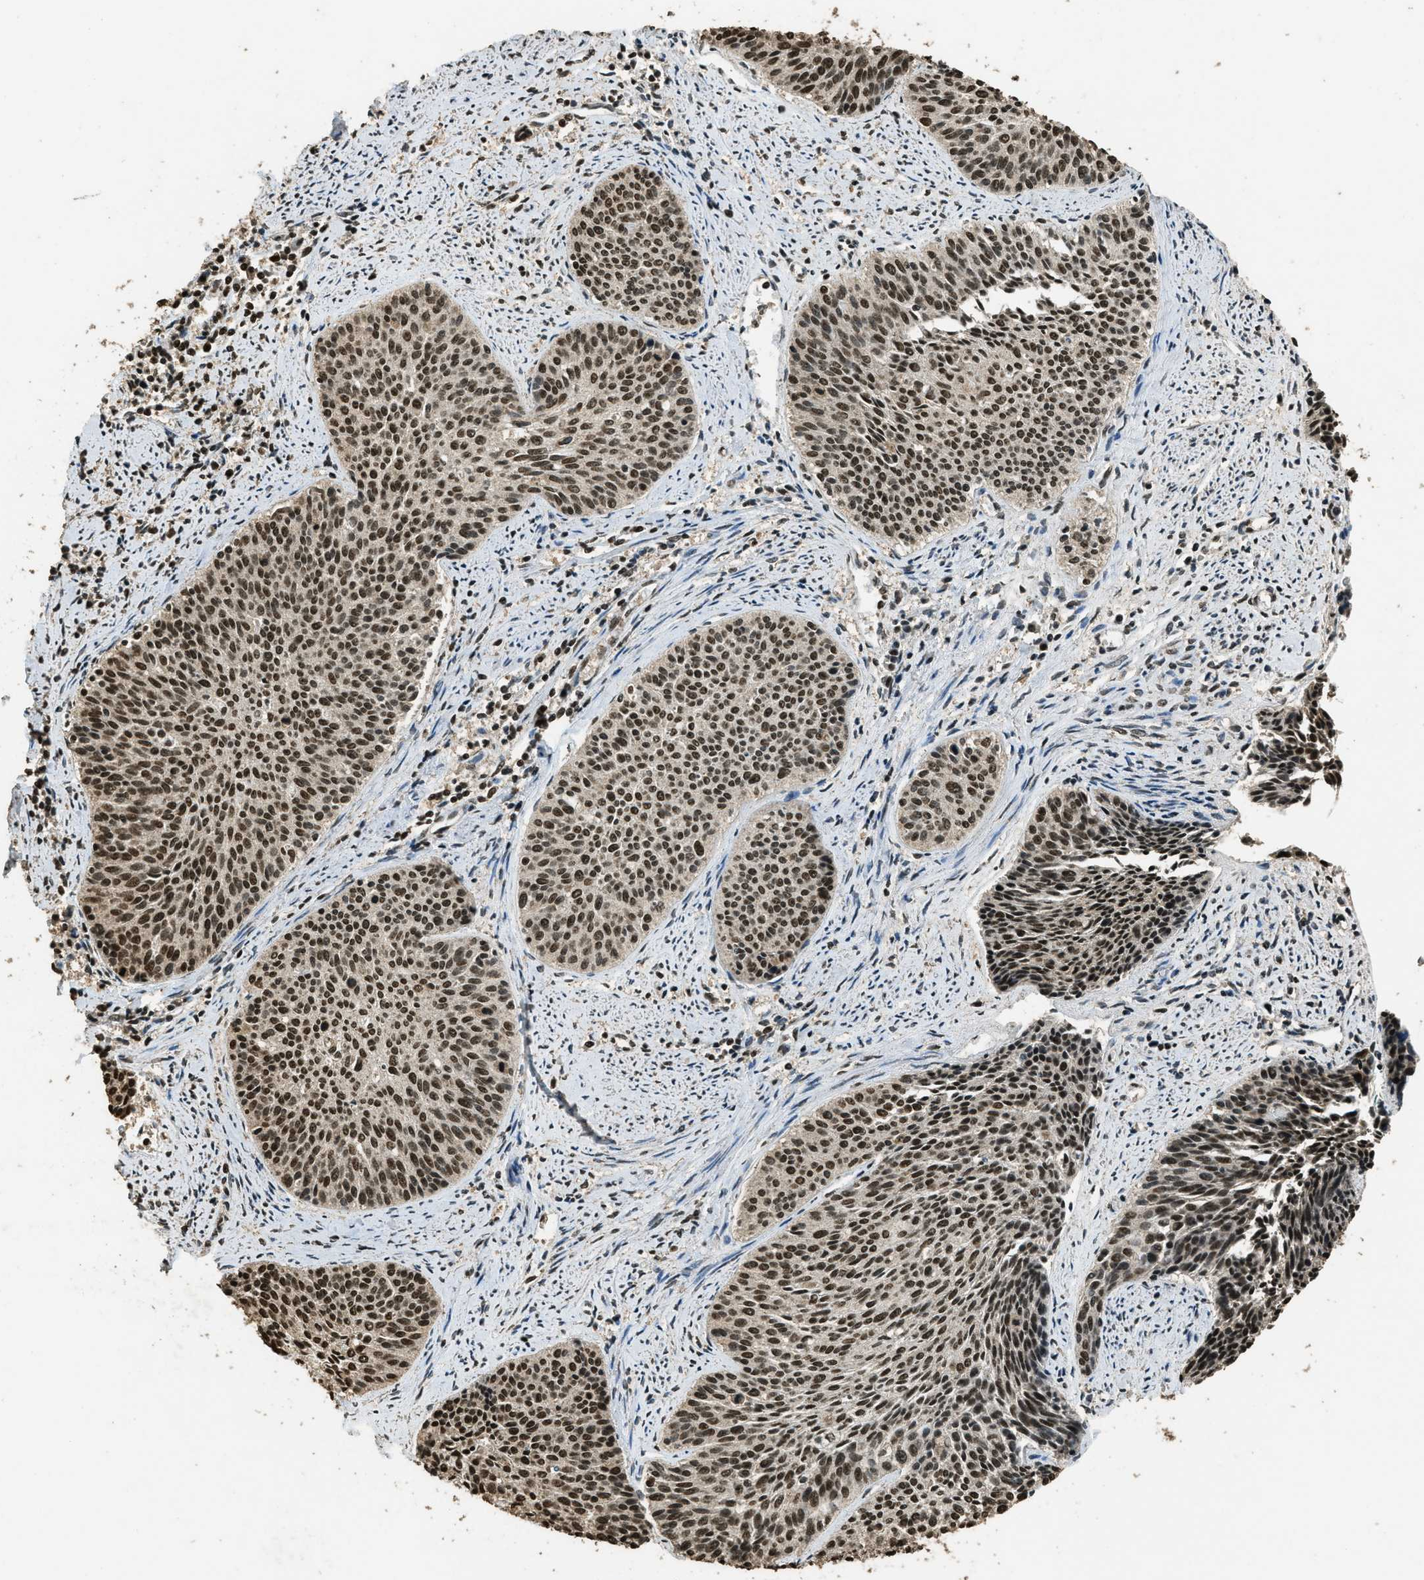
{"staining": {"intensity": "strong", "quantity": ">75%", "location": "nuclear"}, "tissue": "cervical cancer", "cell_type": "Tumor cells", "image_type": "cancer", "snomed": [{"axis": "morphology", "description": "Squamous cell carcinoma, NOS"}, {"axis": "topography", "description": "Cervix"}], "caption": "High-power microscopy captured an immunohistochemistry (IHC) photomicrograph of squamous cell carcinoma (cervical), revealing strong nuclear expression in approximately >75% of tumor cells.", "gene": "MYB", "patient": {"sex": "female", "age": 55}}